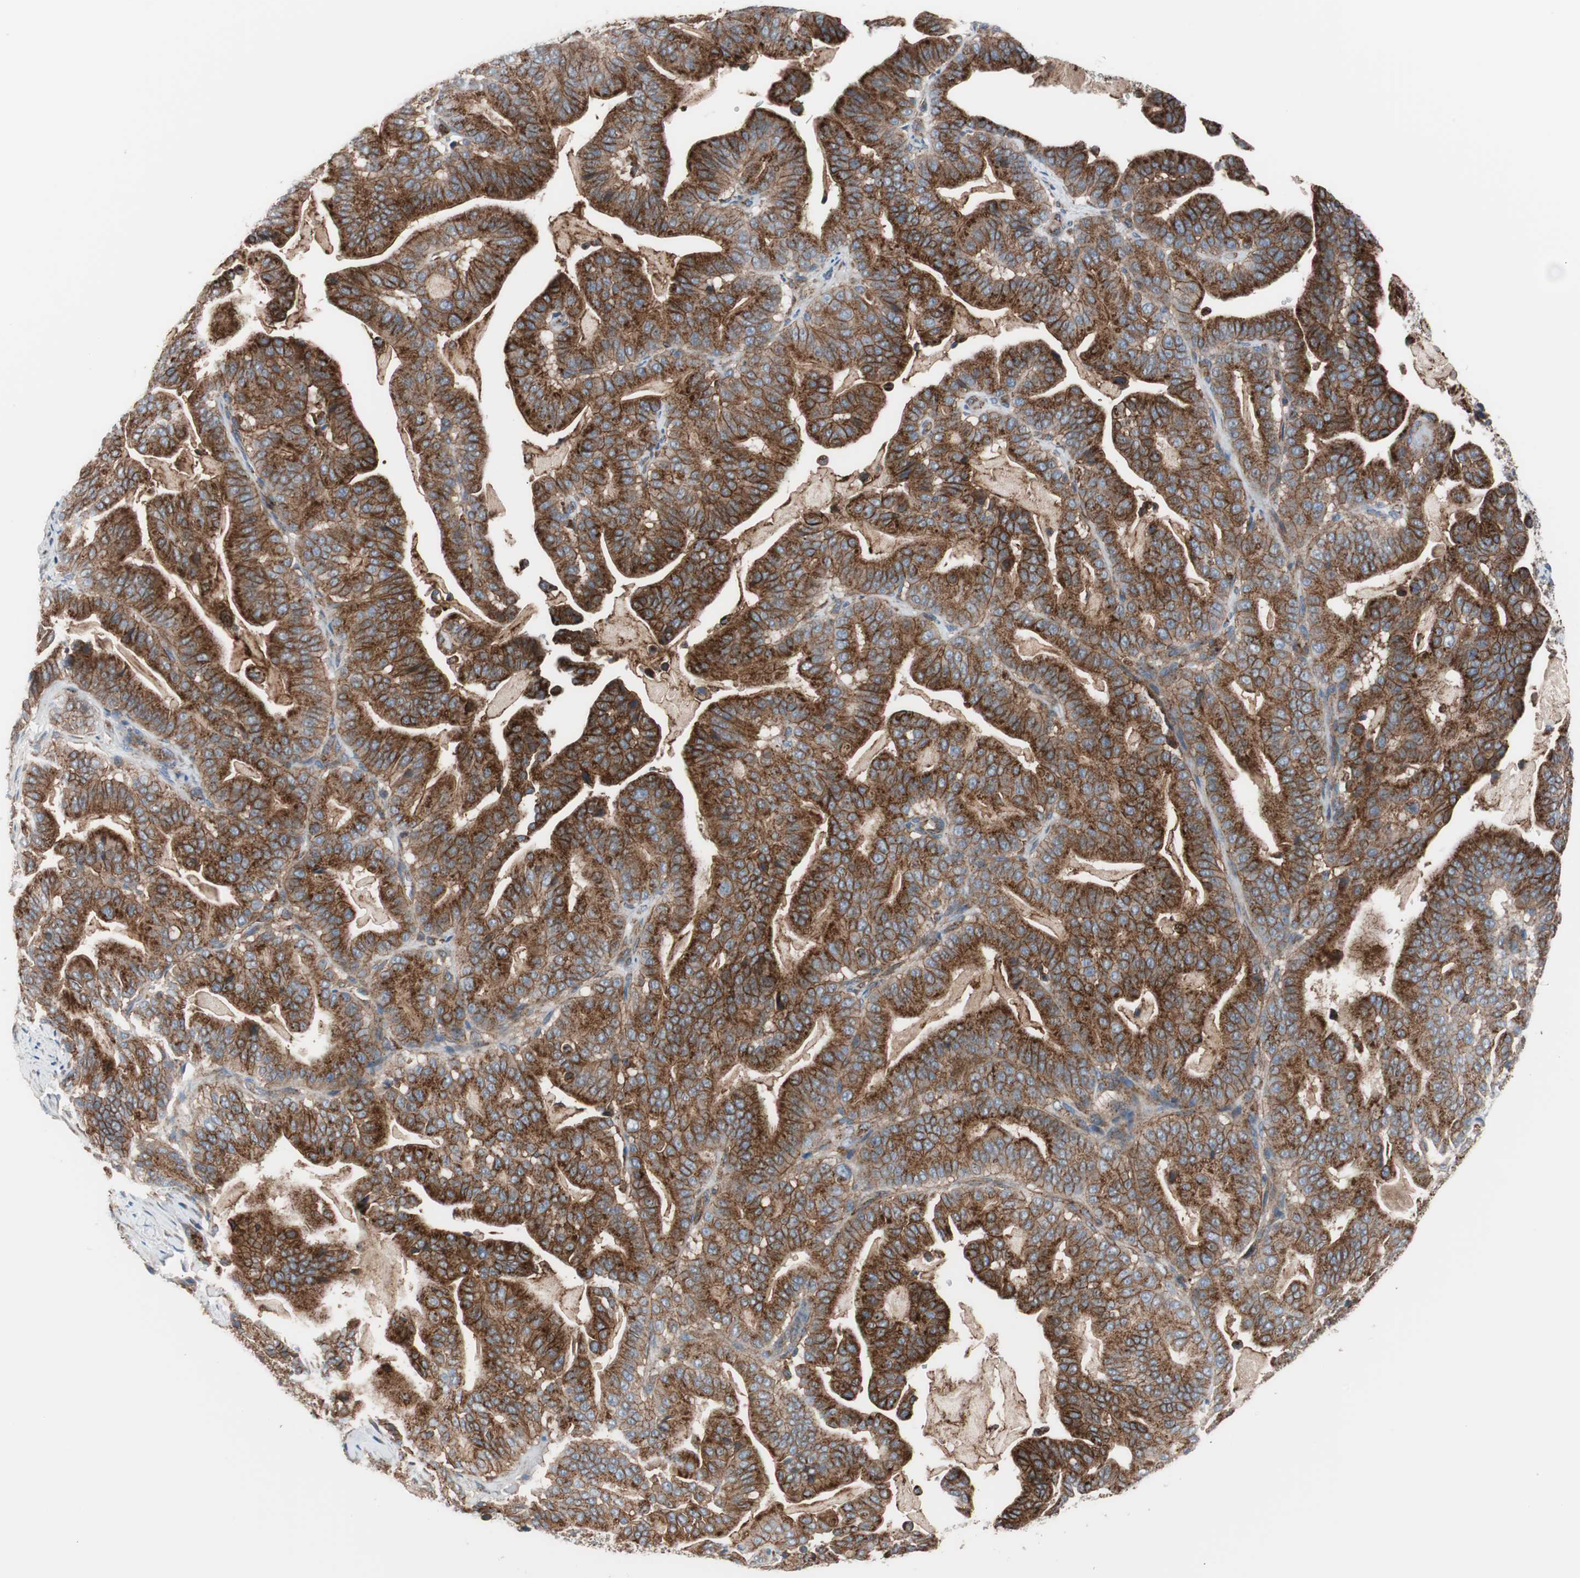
{"staining": {"intensity": "strong", "quantity": ">75%", "location": "cytoplasmic/membranous"}, "tissue": "pancreatic cancer", "cell_type": "Tumor cells", "image_type": "cancer", "snomed": [{"axis": "morphology", "description": "Adenocarcinoma, NOS"}, {"axis": "topography", "description": "Pancreas"}], "caption": "This histopathology image exhibits immunohistochemistry (IHC) staining of human pancreatic adenocarcinoma, with high strong cytoplasmic/membranous staining in approximately >75% of tumor cells.", "gene": "FLOT2", "patient": {"sex": "male", "age": 63}}